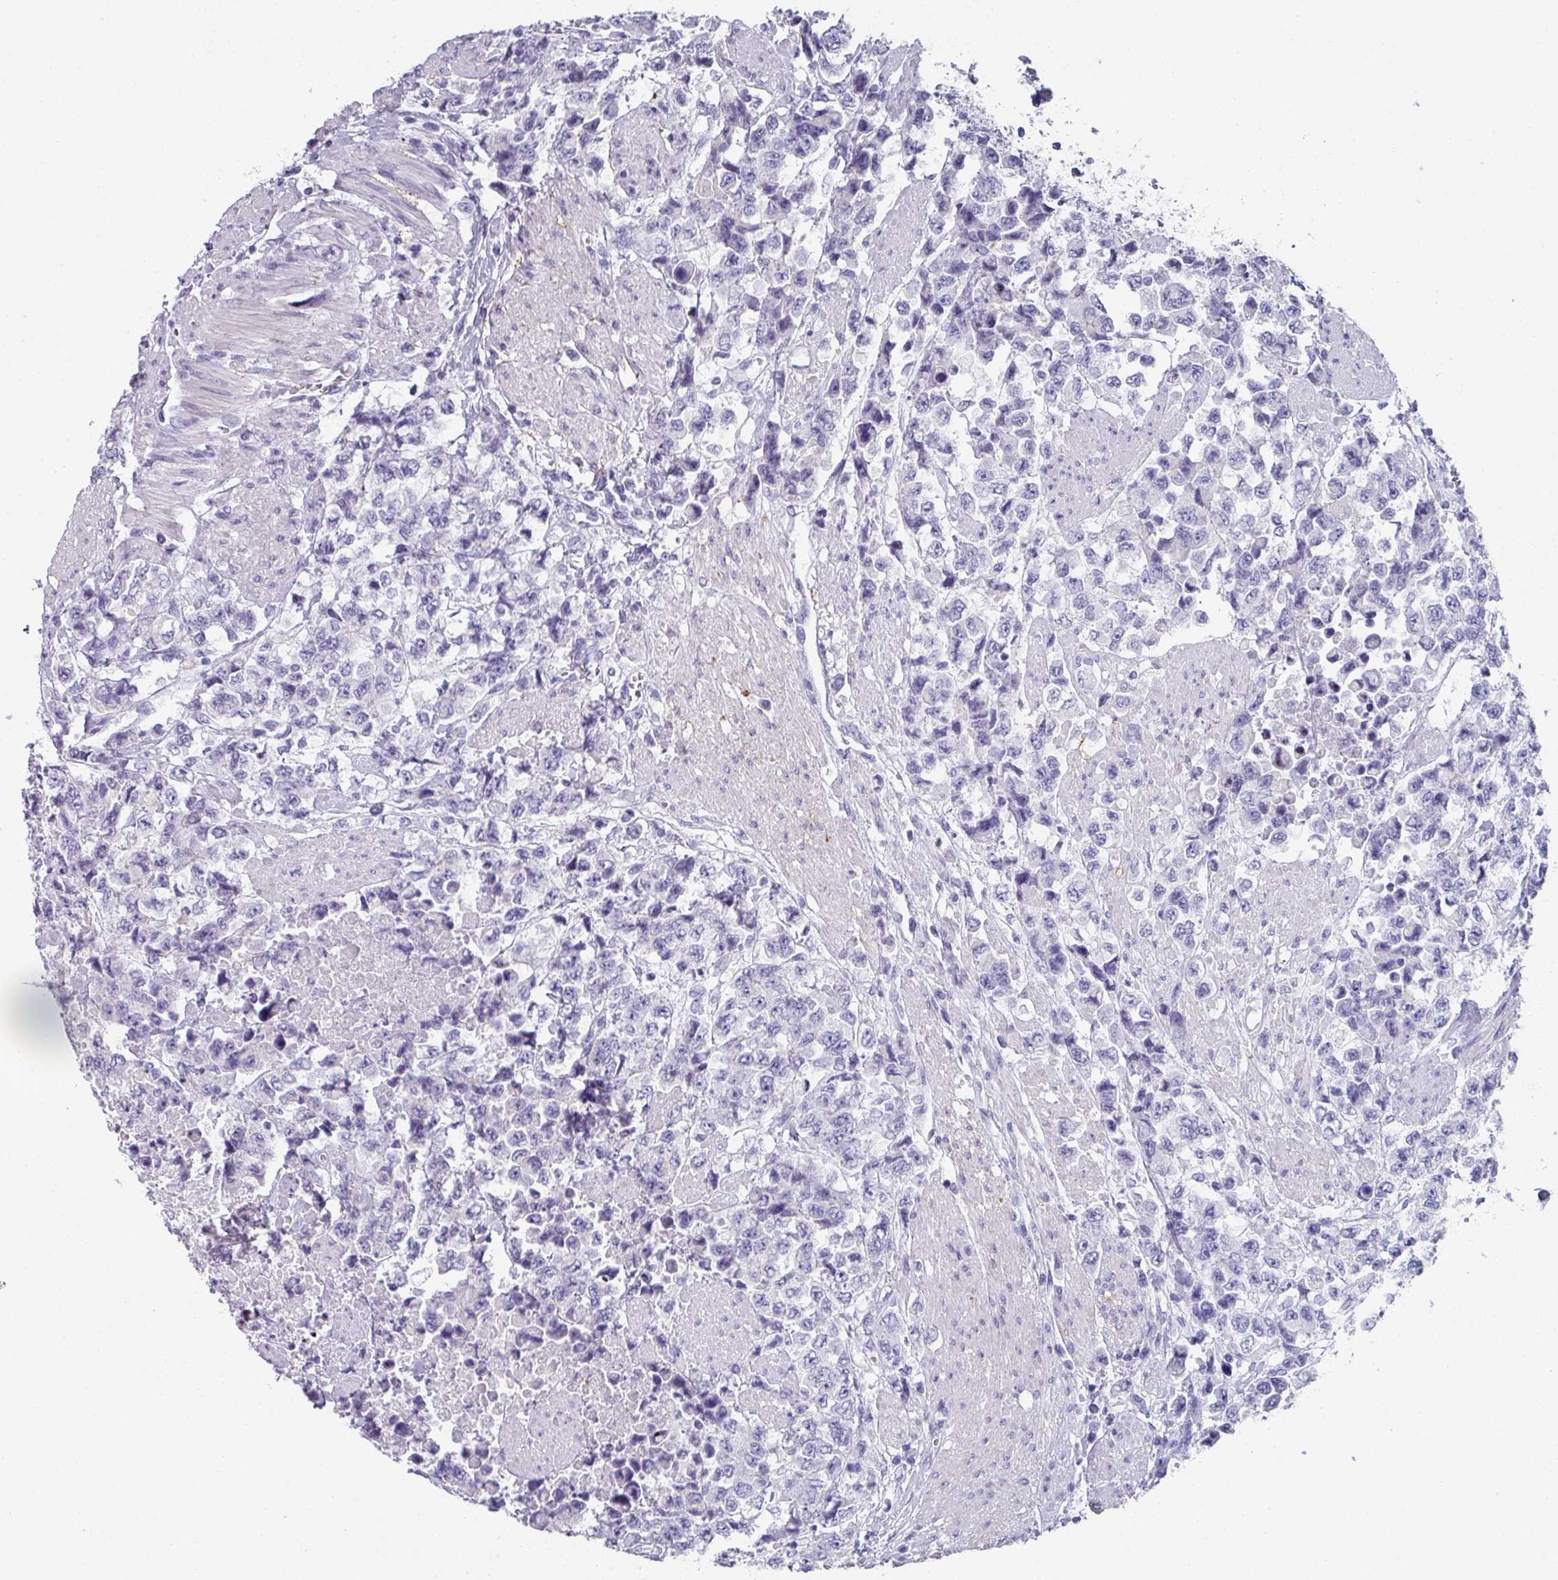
{"staining": {"intensity": "negative", "quantity": "none", "location": "none"}, "tissue": "urothelial cancer", "cell_type": "Tumor cells", "image_type": "cancer", "snomed": [{"axis": "morphology", "description": "Urothelial carcinoma, High grade"}, {"axis": "topography", "description": "Urinary bladder"}], "caption": "Immunohistochemistry (IHC) of urothelial cancer exhibits no expression in tumor cells.", "gene": "PEX10", "patient": {"sex": "female", "age": 78}}